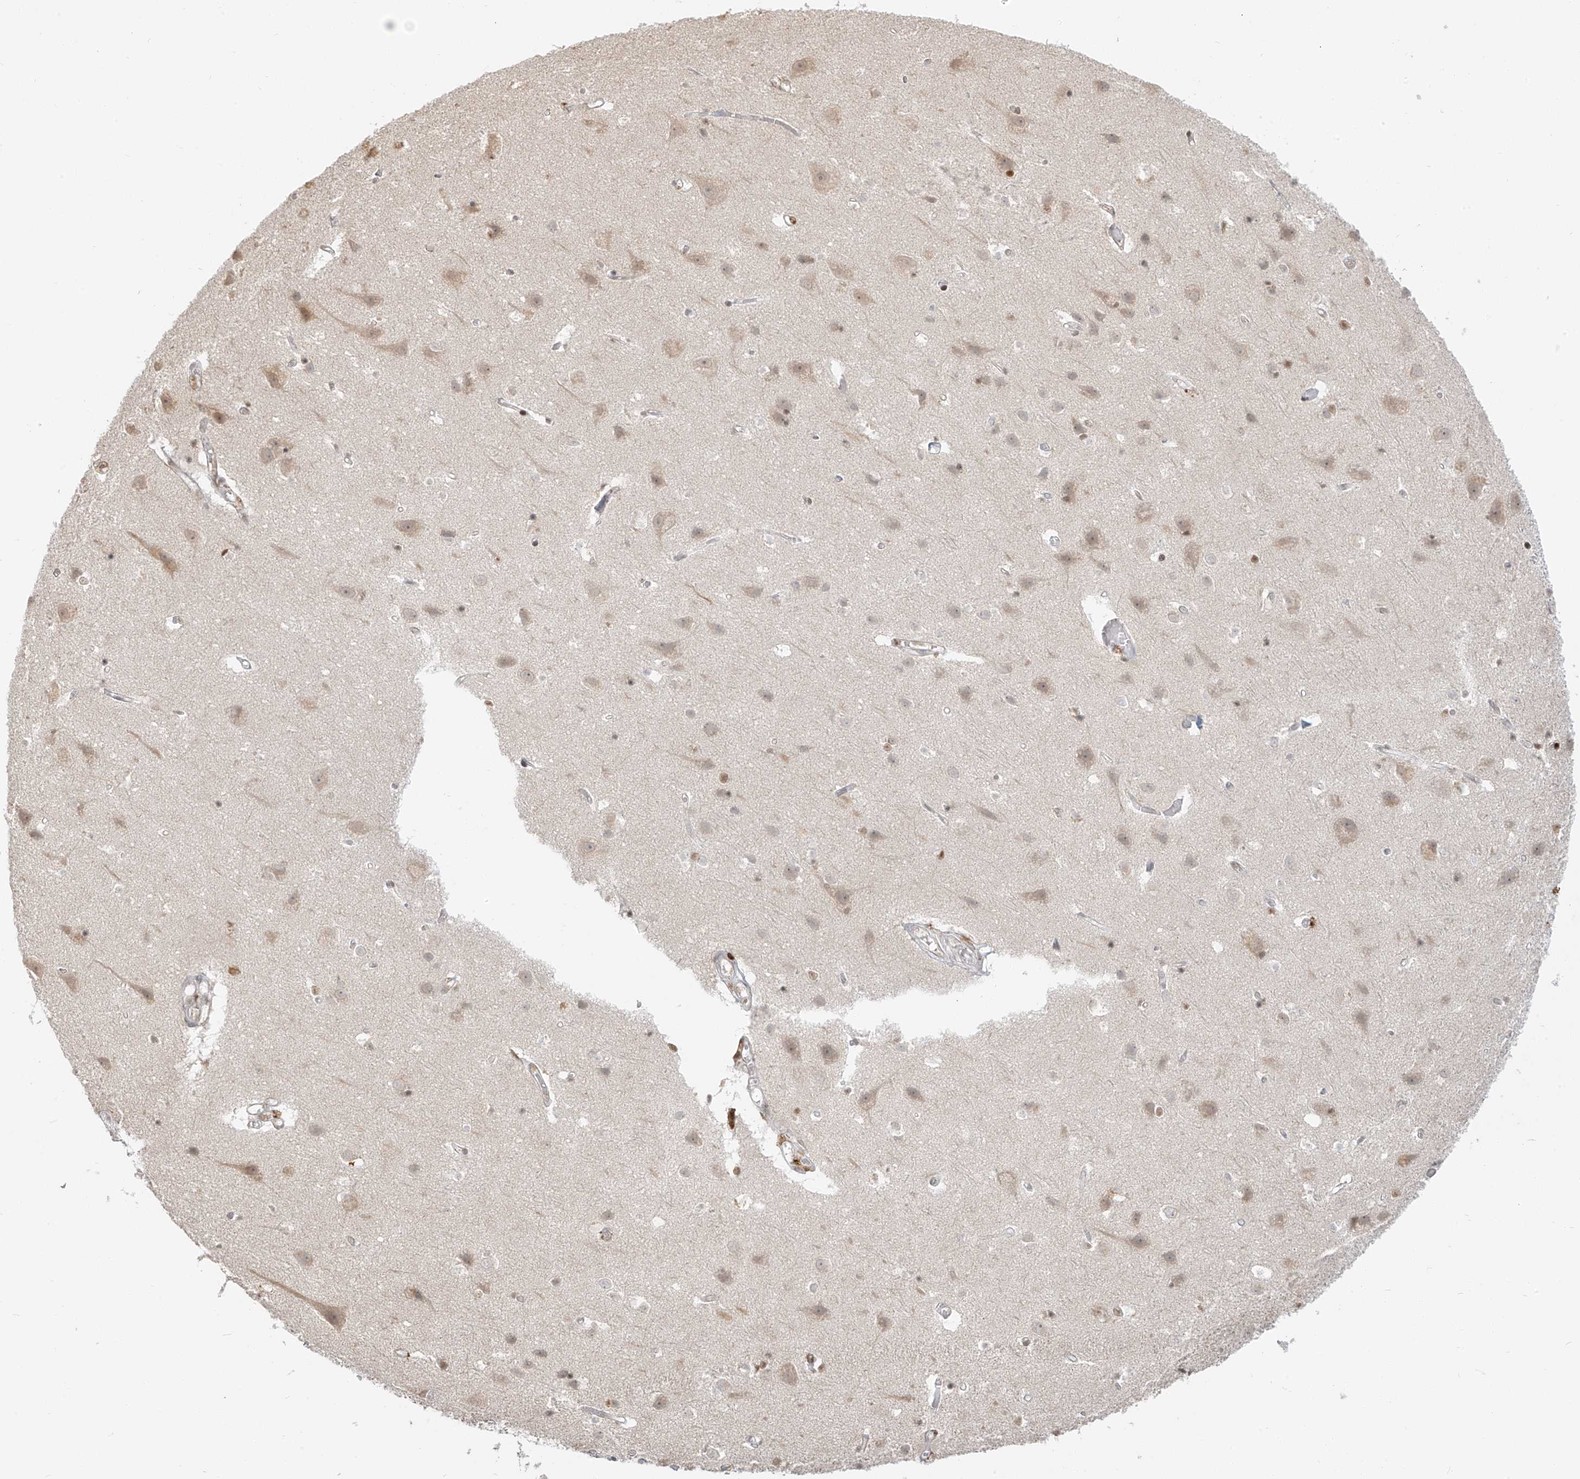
{"staining": {"intensity": "moderate", "quantity": "25%-75%", "location": "cytoplasmic/membranous,nuclear"}, "tissue": "cerebral cortex", "cell_type": "Endothelial cells", "image_type": "normal", "snomed": [{"axis": "morphology", "description": "Normal tissue, NOS"}, {"axis": "topography", "description": "Cerebral cortex"}], "caption": "DAB (3,3'-diaminobenzidine) immunohistochemical staining of normal human cerebral cortex demonstrates moderate cytoplasmic/membranous,nuclear protein expression in about 25%-75% of endothelial cells.", "gene": "ZNF774", "patient": {"sex": "male", "age": 54}}